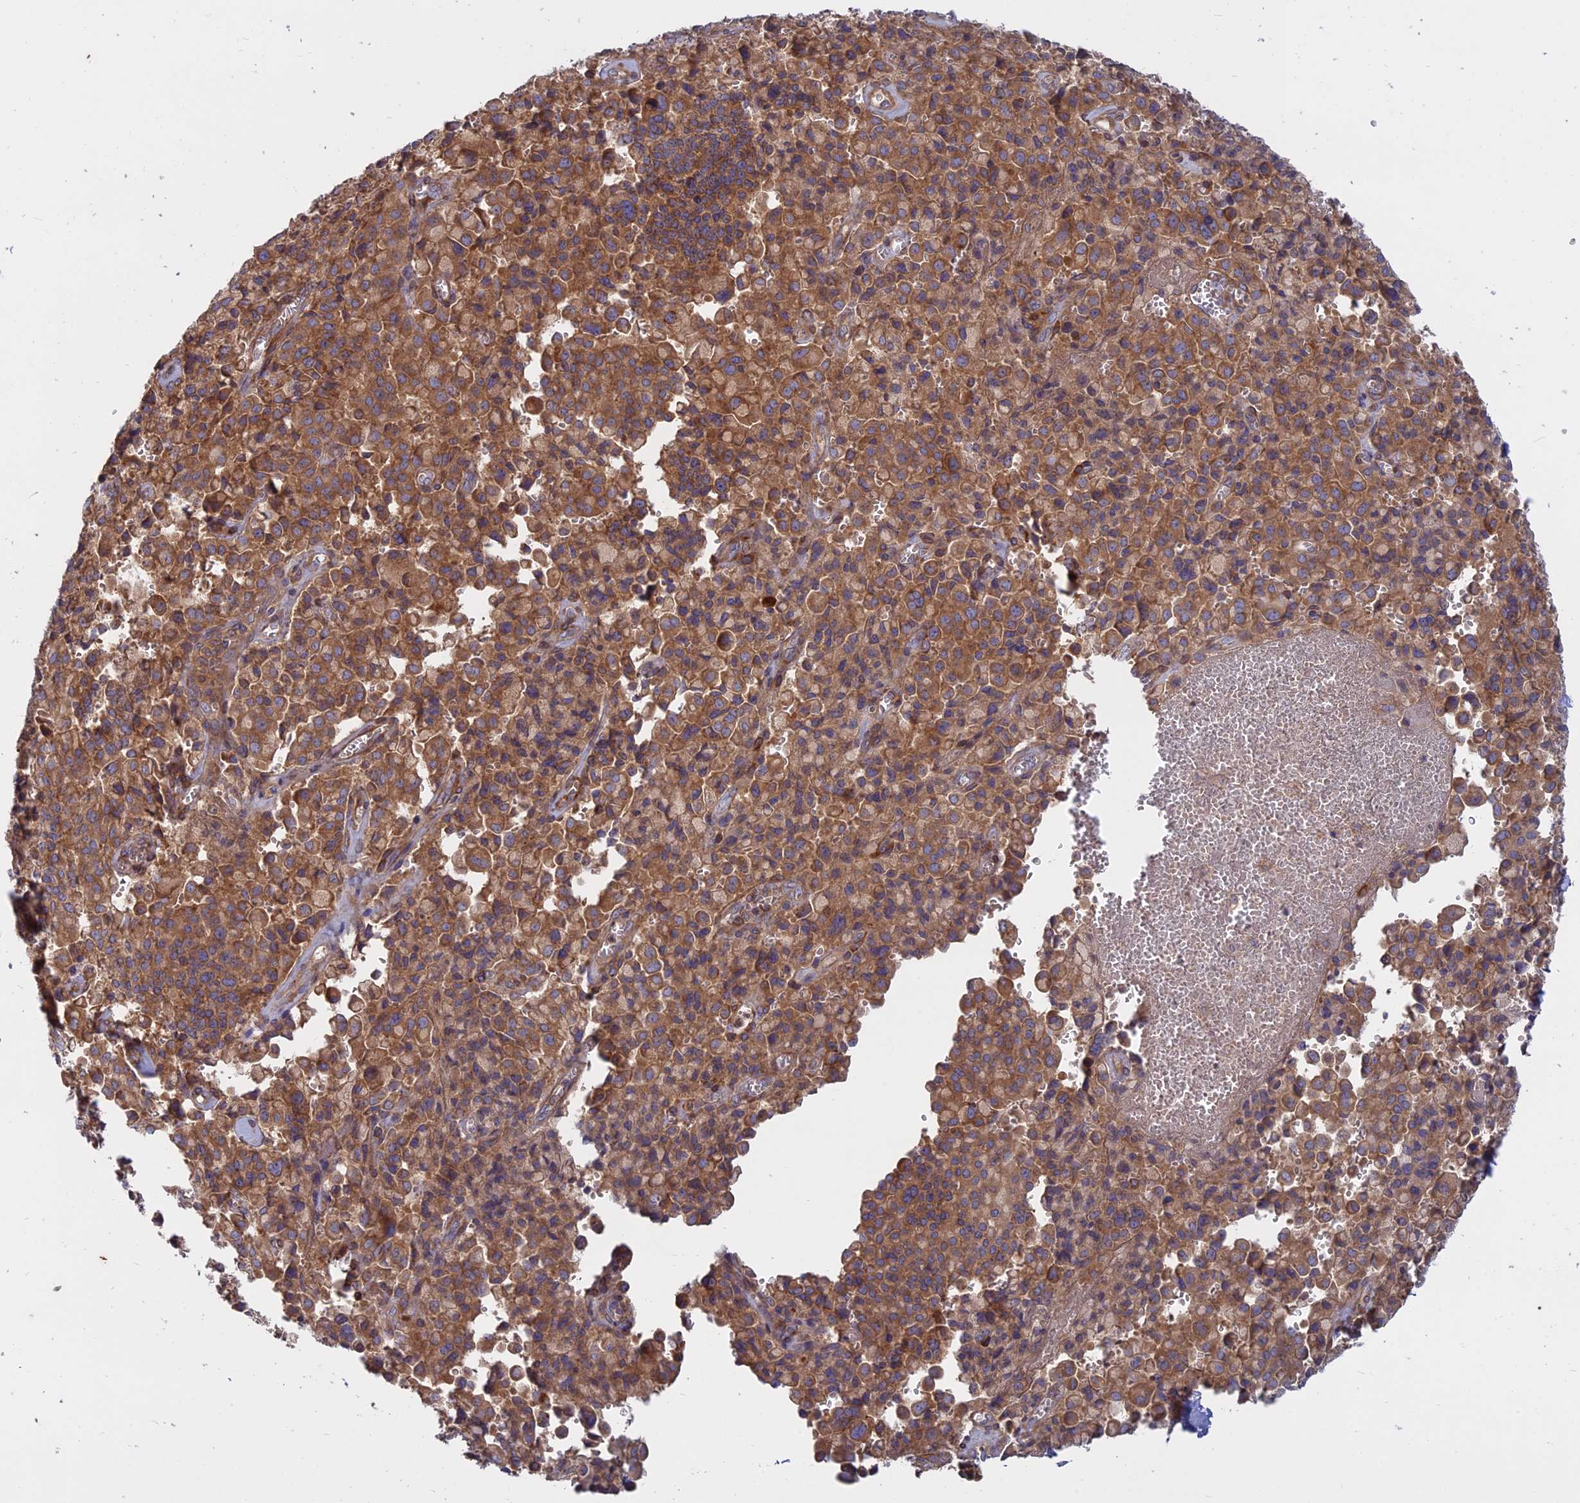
{"staining": {"intensity": "moderate", "quantity": ">75%", "location": "cytoplasmic/membranous"}, "tissue": "pancreatic cancer", "cell_type": "Tumor cells", "image_type": "cancer", "snomed": [{"axis": "morphology", "description": "Adenocarcinoma, NOS"}, {"axis": "topography", "description": "Pancreas"}], "caption": "Adenocarcinoma (pancreatic) stained with a brown dye demonstrates moderate cytoplasmic/membranous positive staining in approximately >75% of tumor cells.", "gene": "TMEM208", "patient": {"sex": "male", "age": 65}}